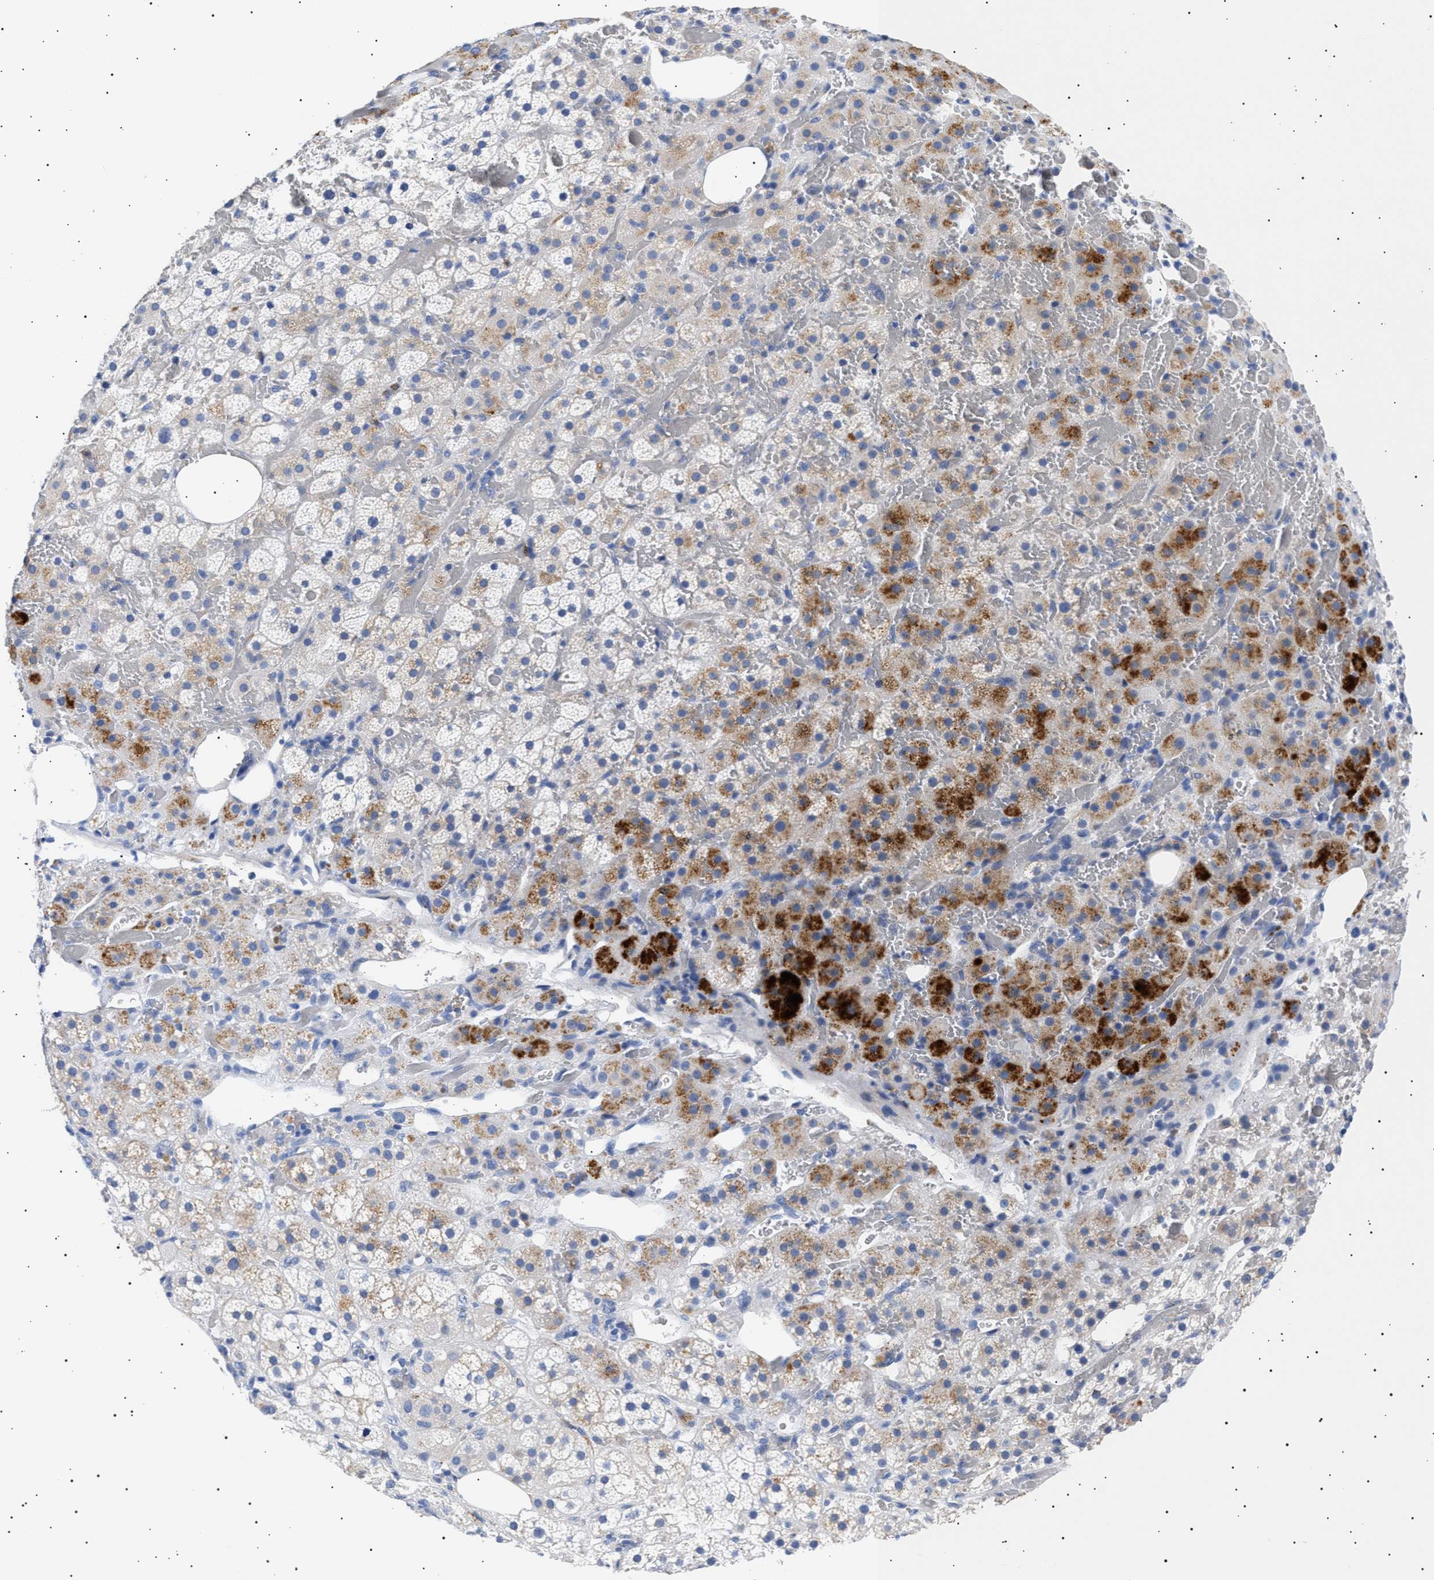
{"staining": {"intensity": "strong", "quantity": "<25%", "location": "cytoplasmic/membranous"}, "tissue": "adrenal gland", "cell_type": "Glandular cells", "image_type": "normal", "snomed": [{"axis": "morphology", "description": "Normal tissue, NOS"}, {"axis": "topography", "description": "Adrenal gland"}], "caption": "Unremarkable adrenal gland displays strong cytoplasmic/membranous expression in approximately <25% of glandular cells.", "gene": "HEMGN", "patient": {"sex": "female", "age": 59}}